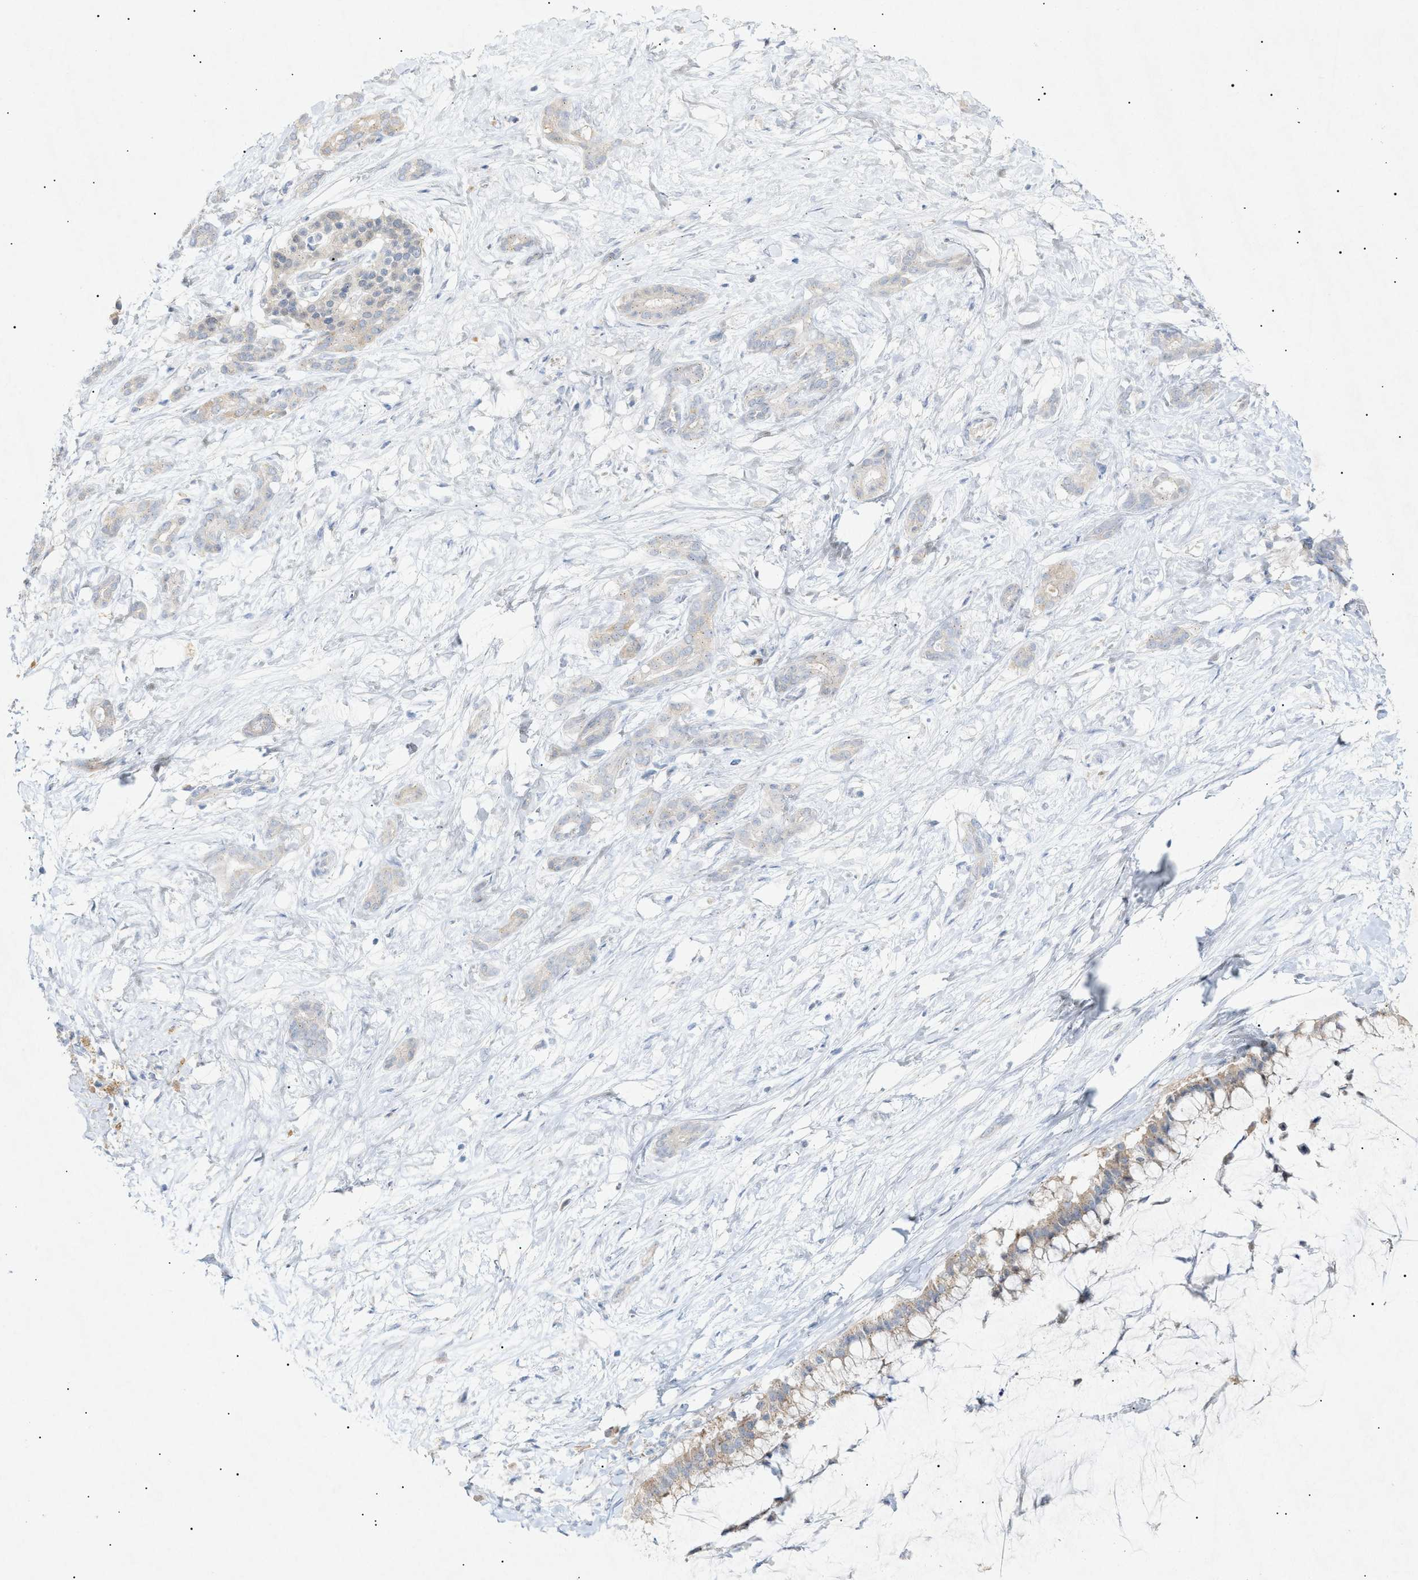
{"staining": {"intensity": "weak", "quantity": "25%-75%", "location": "cytoplasmic/membranous"}, "tissue": "pancreatic cancer", "cell_type": "Tumor cells", "image_type": "cancer", "snomed": [{"axis": "morphology", "description": "Adenocarcinoma, NOS"}, {"axis": "topography", "description": "Pancreas"}], "caption": "Brown immunohistochemical staining in pancreatic cancer (adenocarcinoma) reveals weak cytoplasmic/membranous expression in approximately 25%-75% of tumor cells. The protein of interest is stained brown, and the nuclei are stained in blue (DAB (3,3'-diaminobenzidine) IHC with brightfield microscopy, high magnification).", "gene": "SLC25A31", "patient": {"sex": "male", "age": 41}}